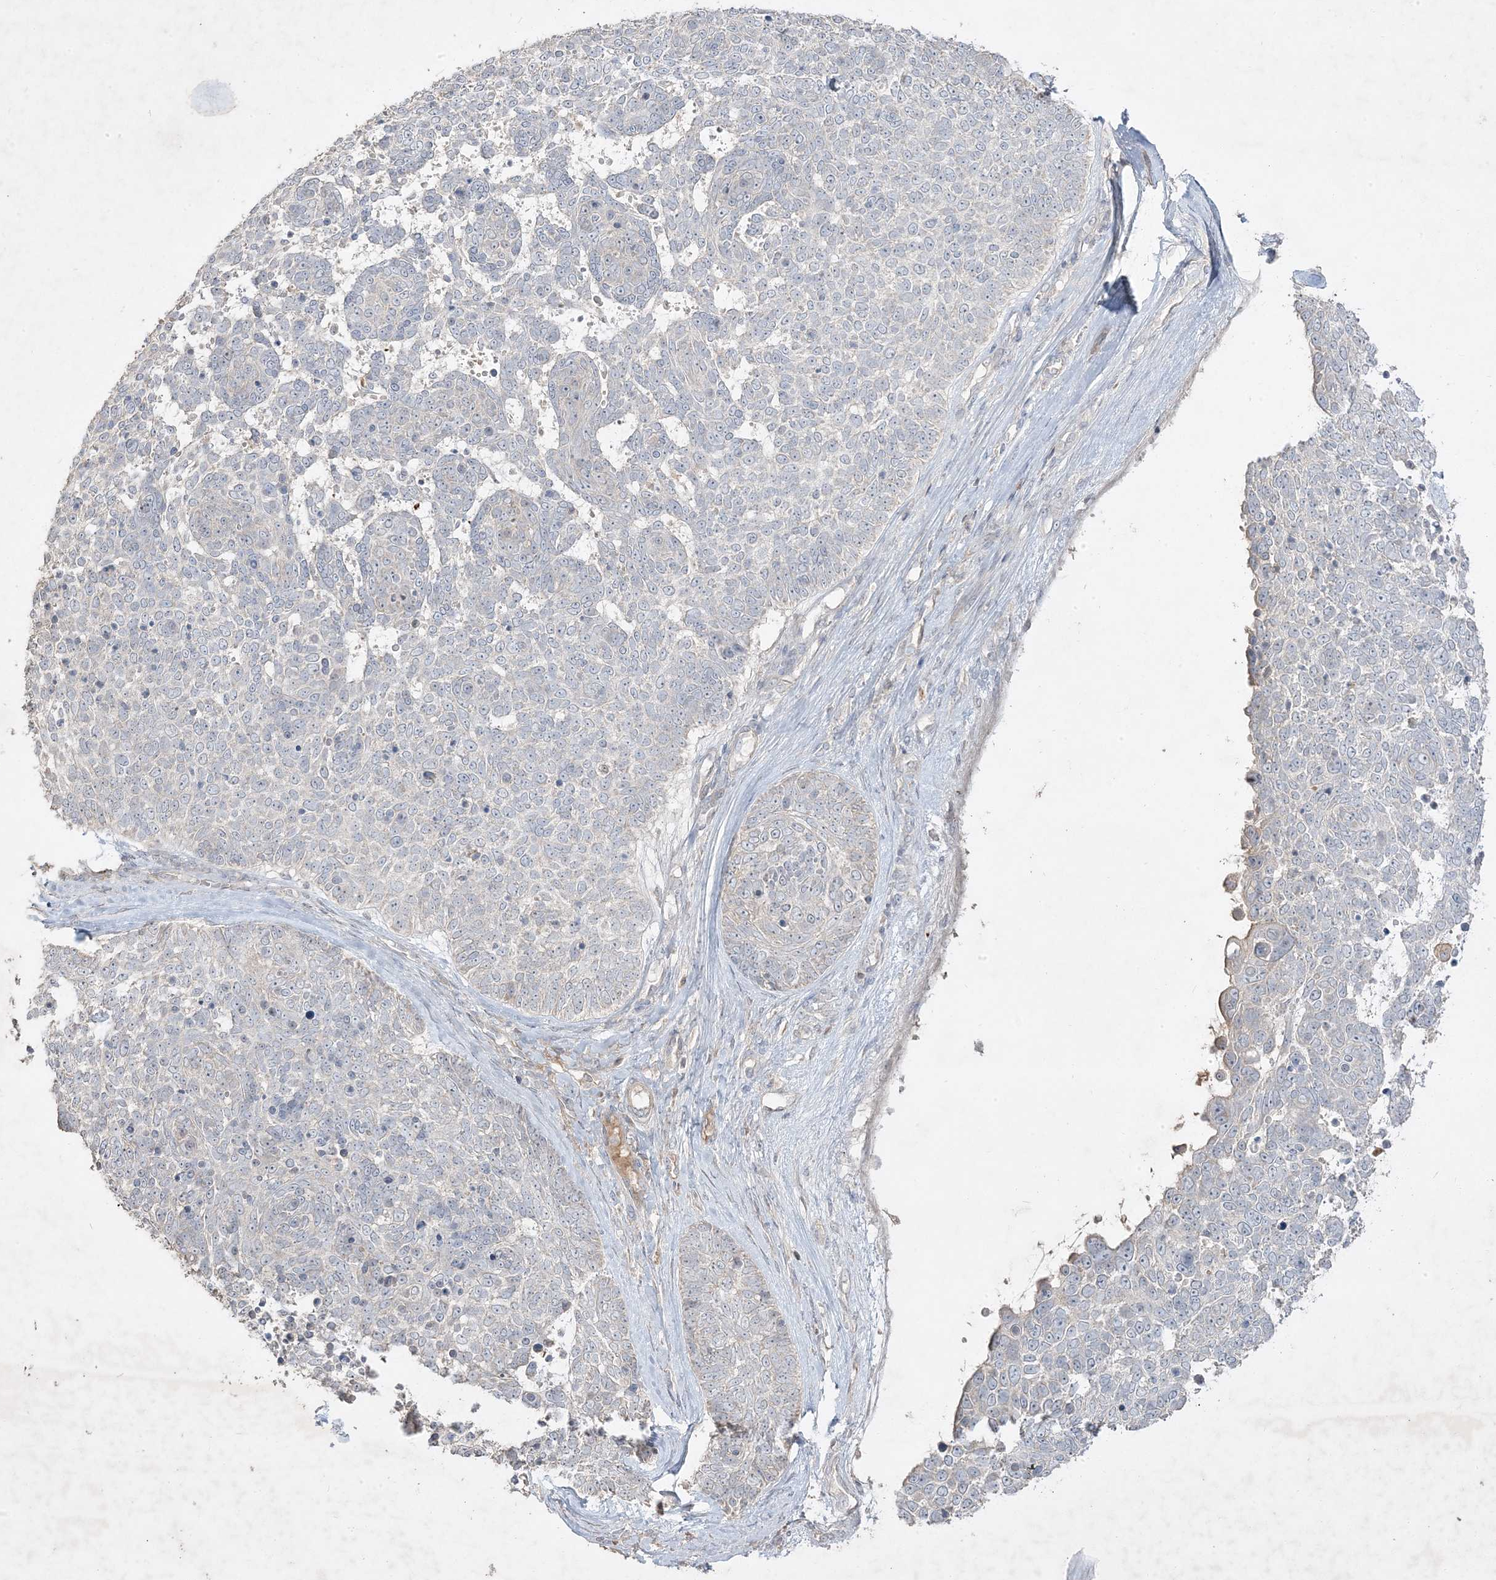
{"staining": {"intensity": "negative", "quantity": "none", "location": "none"}, "tissue": "skin cancer", "cell_type": "Tumor cells", "image_type": "cancer", "snomed": [{"axis": "morphology", "description": "Basal cell carcinoma"}, {"axis": "topography", "description": "Skin"}], "caption": "The histopathology image reveals no staining of tumor cells in basal cell carcinoma (skin).", "gene": "RGL4", "patient": {"sex": "female", "age": 81}}